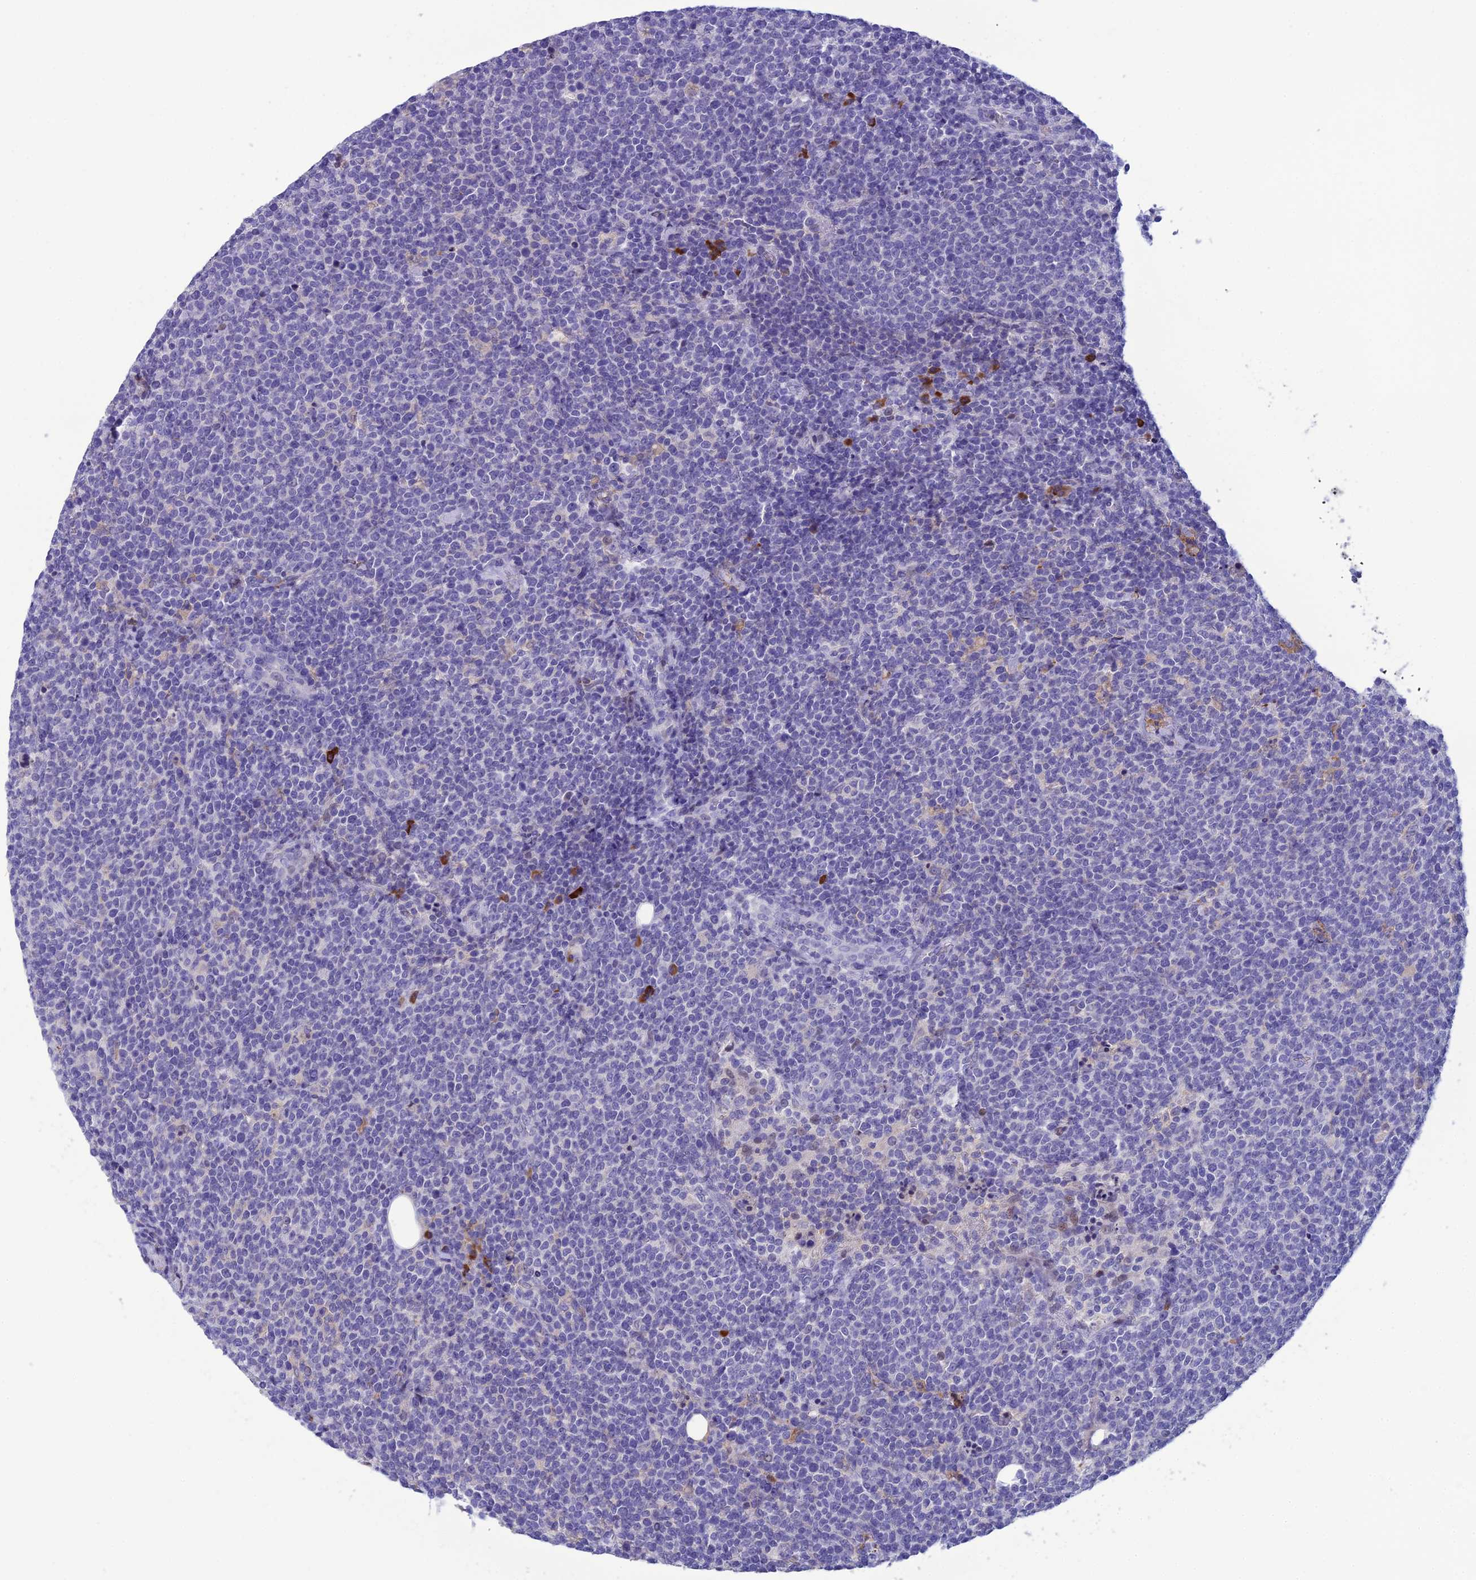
{"staining": {"intensity": "negative", "quantity": "none", "location": "none"}, "tissue": "lymphoma", "cell_type": "Tumor cells", "image_type": "cancer", "snomed": [{"axis": "morphology", "description": "Malignant lymphoma, non-Hodgkin's type, High grade"}, {"axis": "topography", "description": "Lymph node"}], "caption": "High-grade malignant lymphoma, non-Hodgkin's type was stained to show a protein in brown. There is no significant positivity in tumor cells.", "gene": "CRB2", "patient": {"sex": "male", "age": 61}}